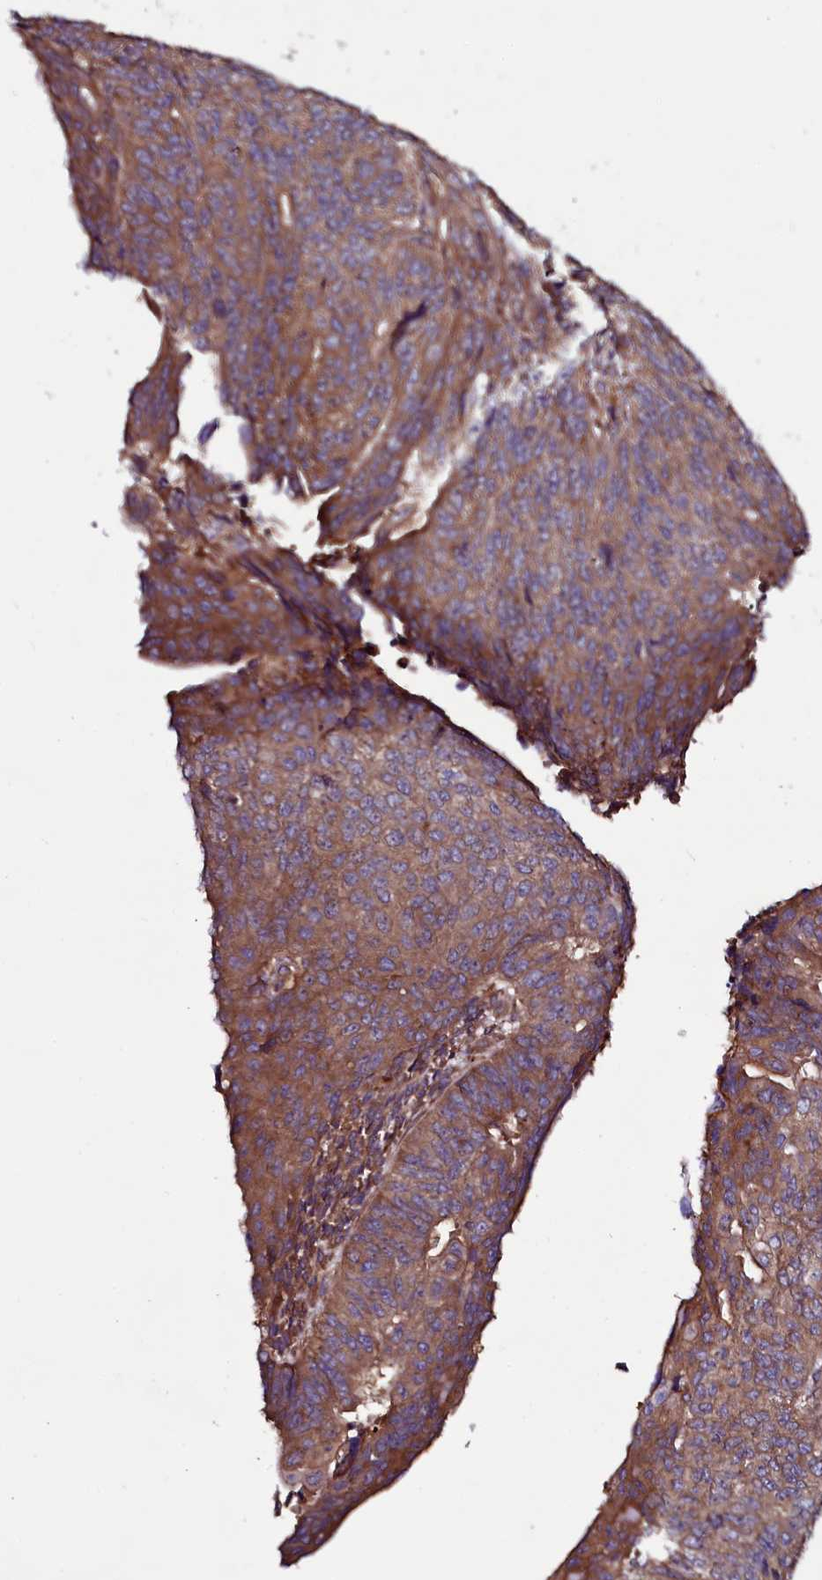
{"staining": {"intensity": "moderate", "quantity": ">75%", "location": "cytoplasmic/membranous"}, "tissue": "endometrial cancer", "cell_type": "Tumor cells", "image_type": "cancer", "snomed": [{"axis": "morphology", "description": "Adenocarcinoma, NOS"}, {"axis": "topography", "description": "Endometrium"}], "caption": "DAB (3,3'-diaminobenzidine) immunohistochemical staining of adenocarcinoma (endometrial) reveals moderate cytoplasmic/membranous protein staining in about >75% of tumor cells. (IHC, brightfield microscopy, high magnification).", "gene": "USPL1", "patient": {"sex": "female", "age": 32}}